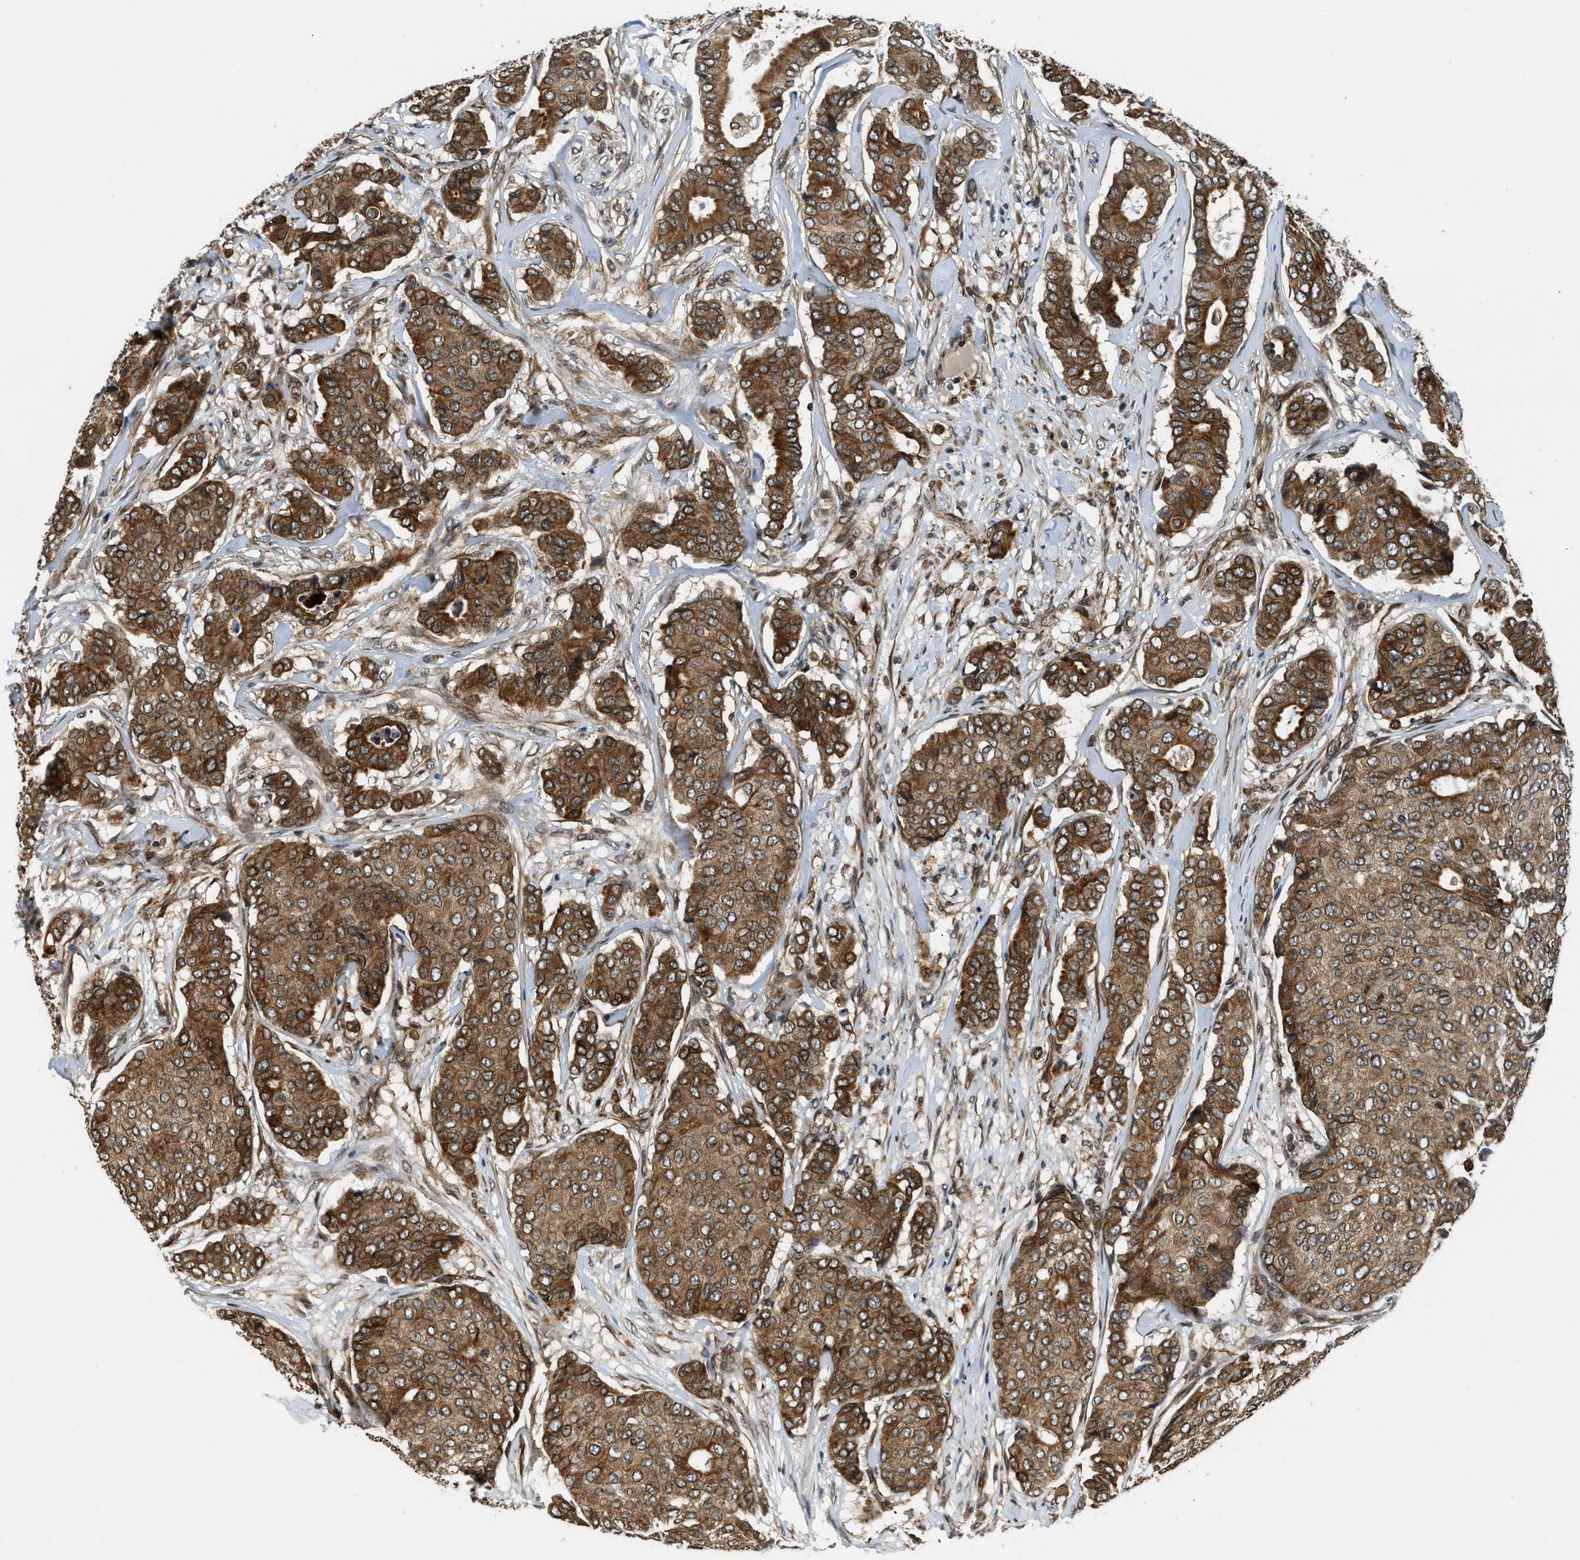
{"staining": {"intensity": "moderate", "quantity": ">75%", "location": "cytoplasmic/membranous"}, "tissue": "breast cancer", "cell_type": "Tumor cells", "image_type": "cancer", "snomed": [{"axis": "morphology", "description": "Duct carcinoma"}, {"axis": "topography", "description": "Breast"}], "caption": "A histopathology image of breast cancer stained for a protein reveals moderate cytoplasmic/membranous brown staining in tumor cells. Using DAB (brown) and hematoxylin (blue) stains, captured at high magnification using brightfield microscopy.", "gene": "RETREG3", "patient": {"sex": "female", "age": 75}}